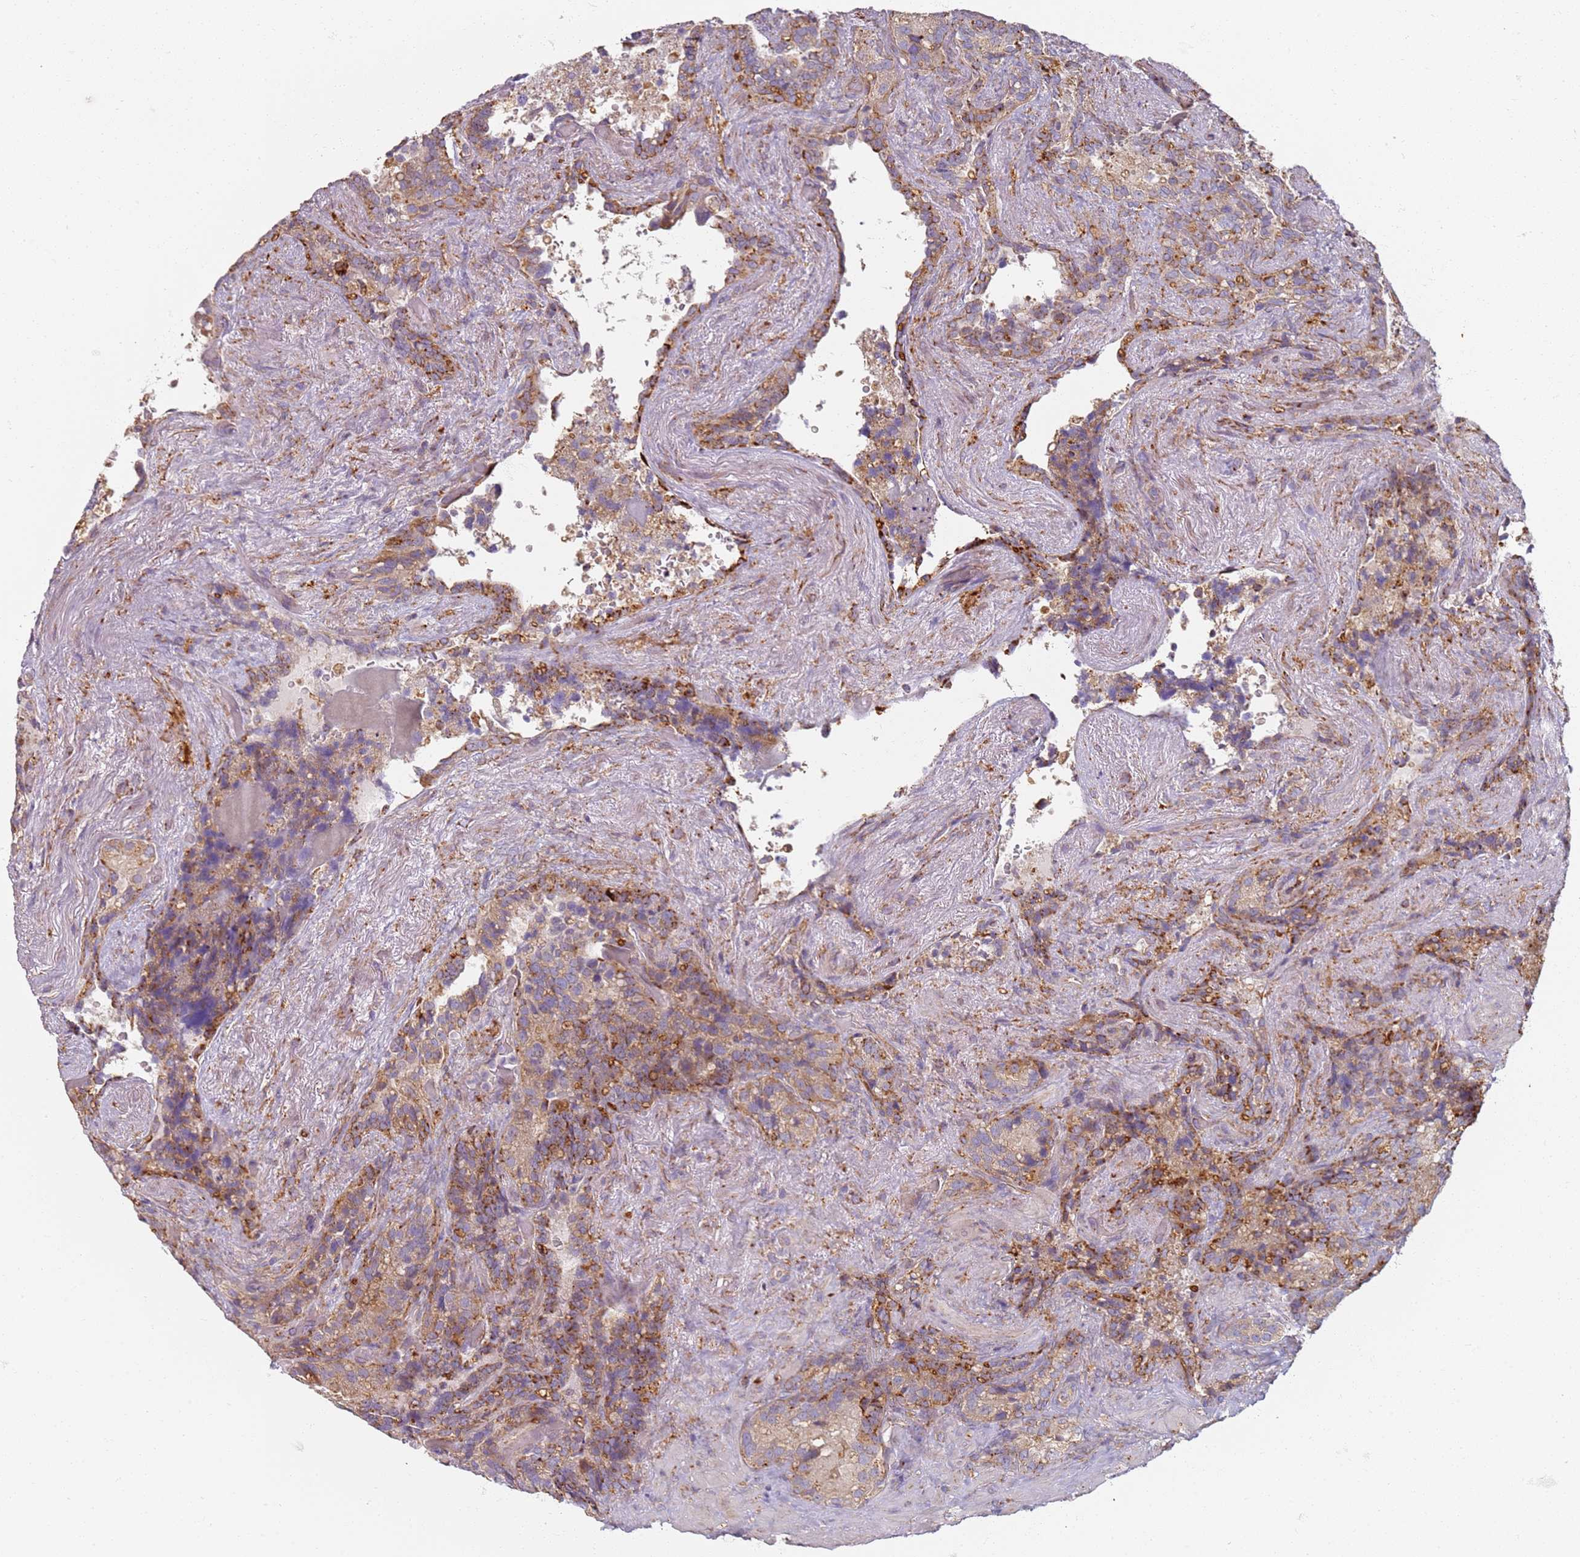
{"staining": {"intensity": "moderate", "quantity": "25%-75%", "location": "cytoplasmic/membranous"}, "tissue": "seminal vesicle", "cell_type": "Glandular cells", "image_type": "normal", "snomed": [{"axis": "morphology", "description": "Normal tissue, NOS"}, {"axis": "topography", "description": "Seminal veicle"}], "caption": "Moderate cytoplasmic/membranous expression is identified in about 25%-75% of glandular cells in benign seminal vesicle.", "gene": "PROKR2", "patient": {"sex": "male", "age": 62}}